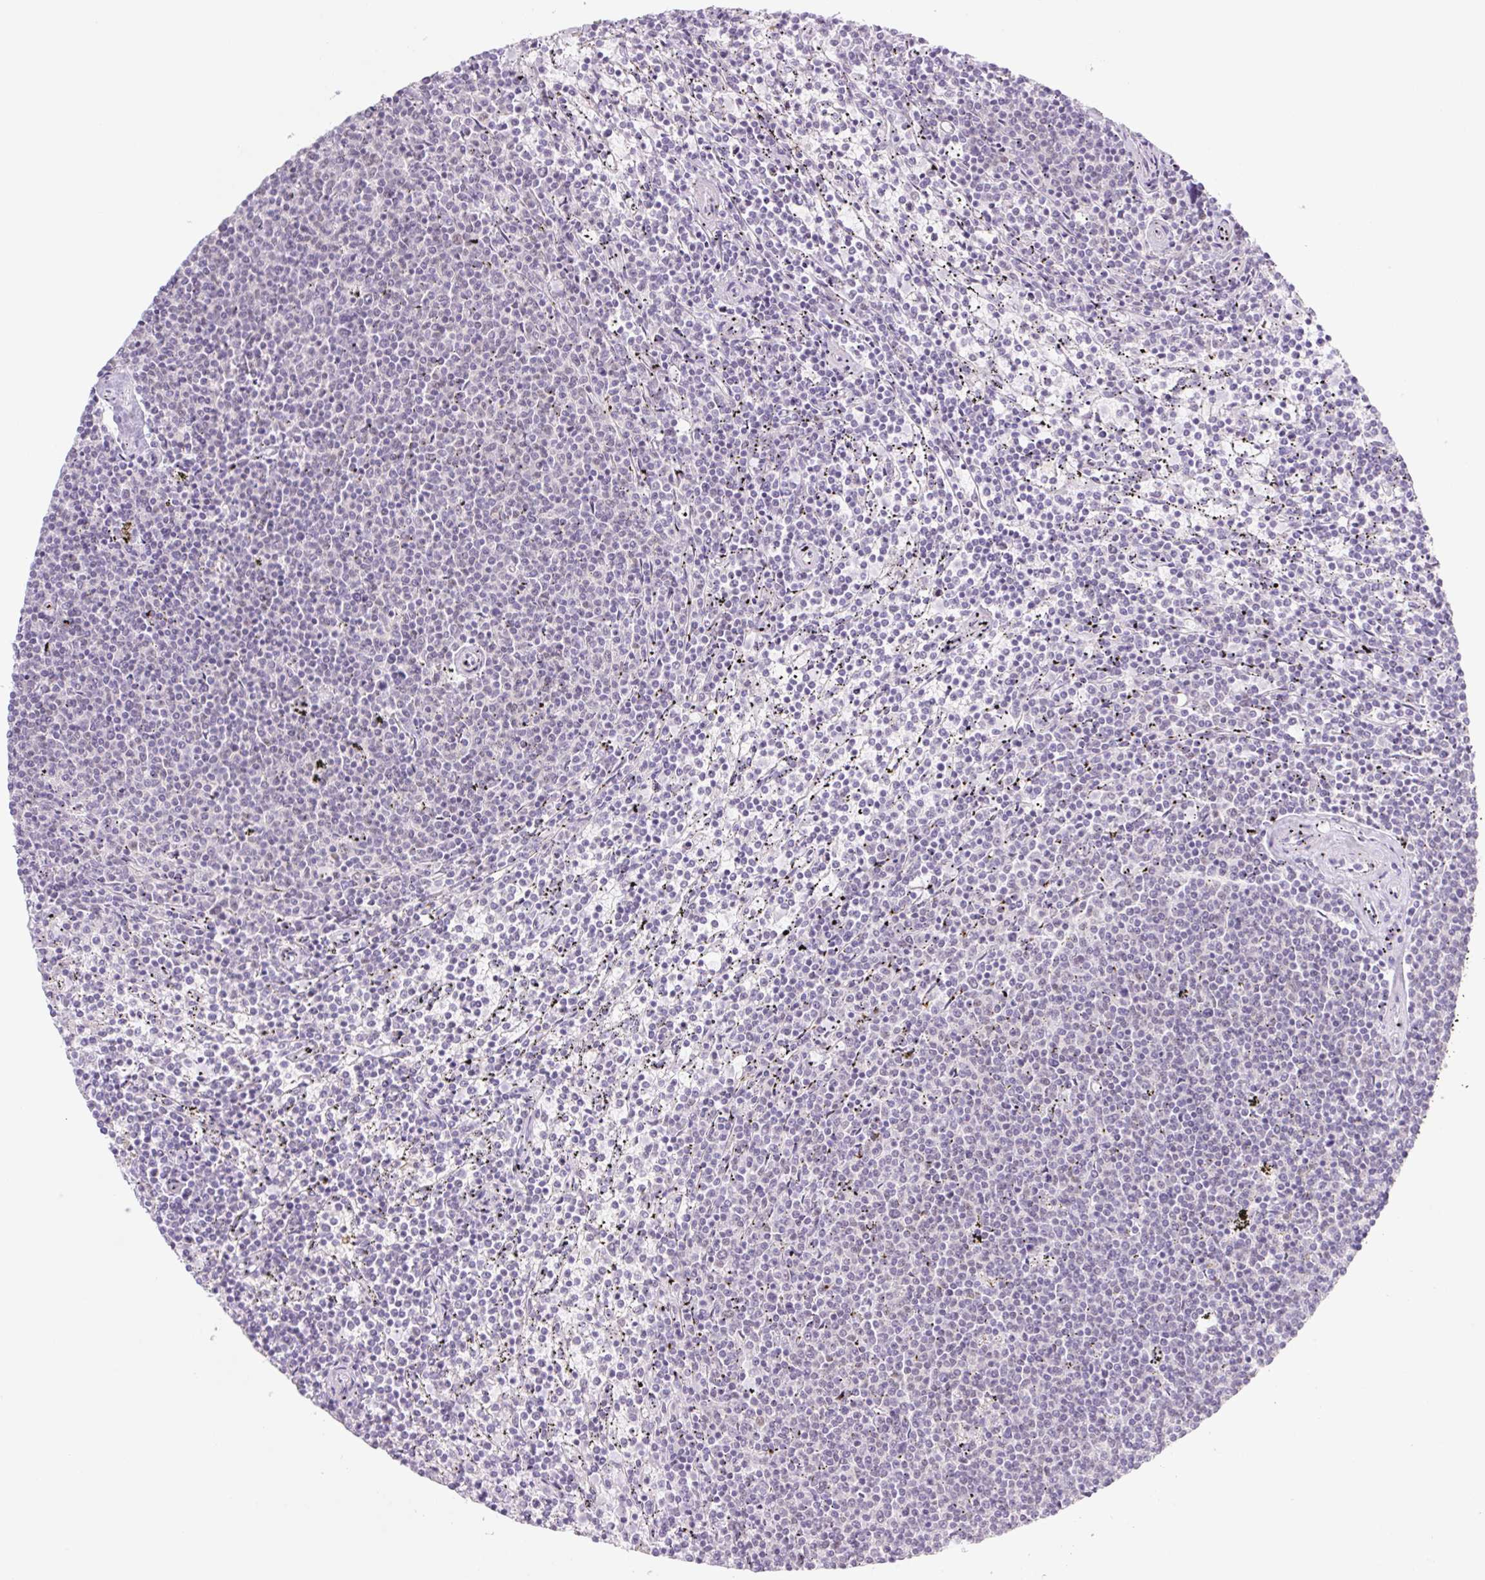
{"staining": {"intensity": "negative", "quantity": "none", "location": "none"}, "tissue": "lymphoma", "cell_type": "Tumor cells", "image_type": "cancer", "snomed": [{"axis": "morphology", "description": "Malignant lymphoma, non-Hodgkin's type, Low grade"}, {"axis": "topography", "description": "Spleen"}], "caption": "Immunohistochemistry (IHC) of human lymphoma demonstrates no expression in tumor cells.", "gene": "TLE3", "patient": {"sex": "female", "age": 50}}